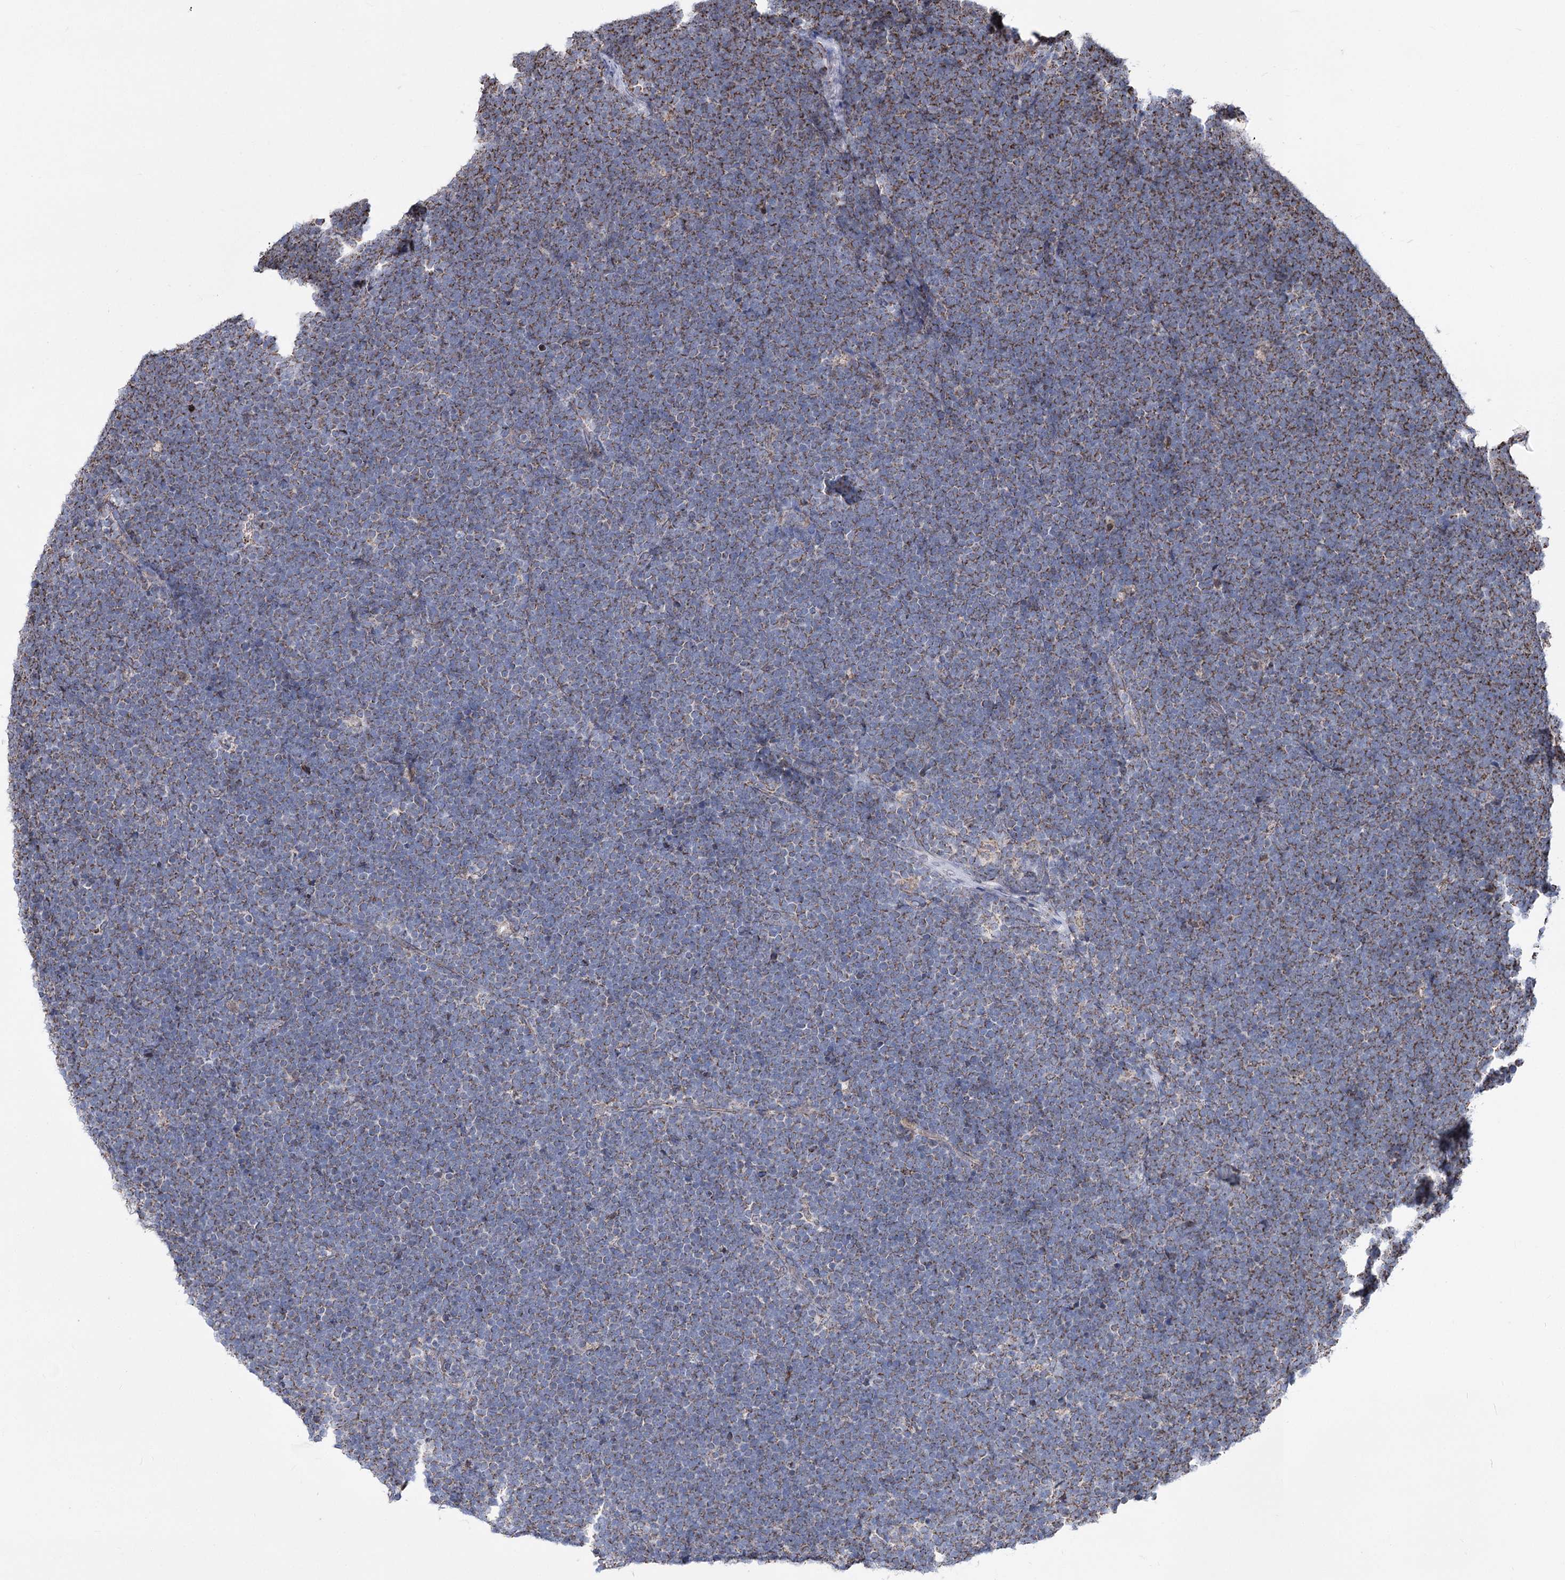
{"staining": {"intensity": "weak", "quantity": "25%-75%", "location": "cytoplasmic/membranous"}, "tissue": "lymphoma", "cell_type": "Tumor cells", "image_type": "cancer", "snomed": [{"axis": "morphology", "description": "Malignant lymphoma, non-Hodgkin's type, High grade"}, {"axis": "topography", "description": "Lymph node"}], "caption": "Lymphoma tissue demonstrates weak cytoplasmic/membranous positivity in approximately 25%-75% of tumor cells The staining was performed using DAB (3,3'-diaminobenzidine), with brown indicating positive protein expression. Nuclei are stained blue with hematoxylin.", "gene": "CREB3L4", "patient": {"sex": "male", "age": 13}}